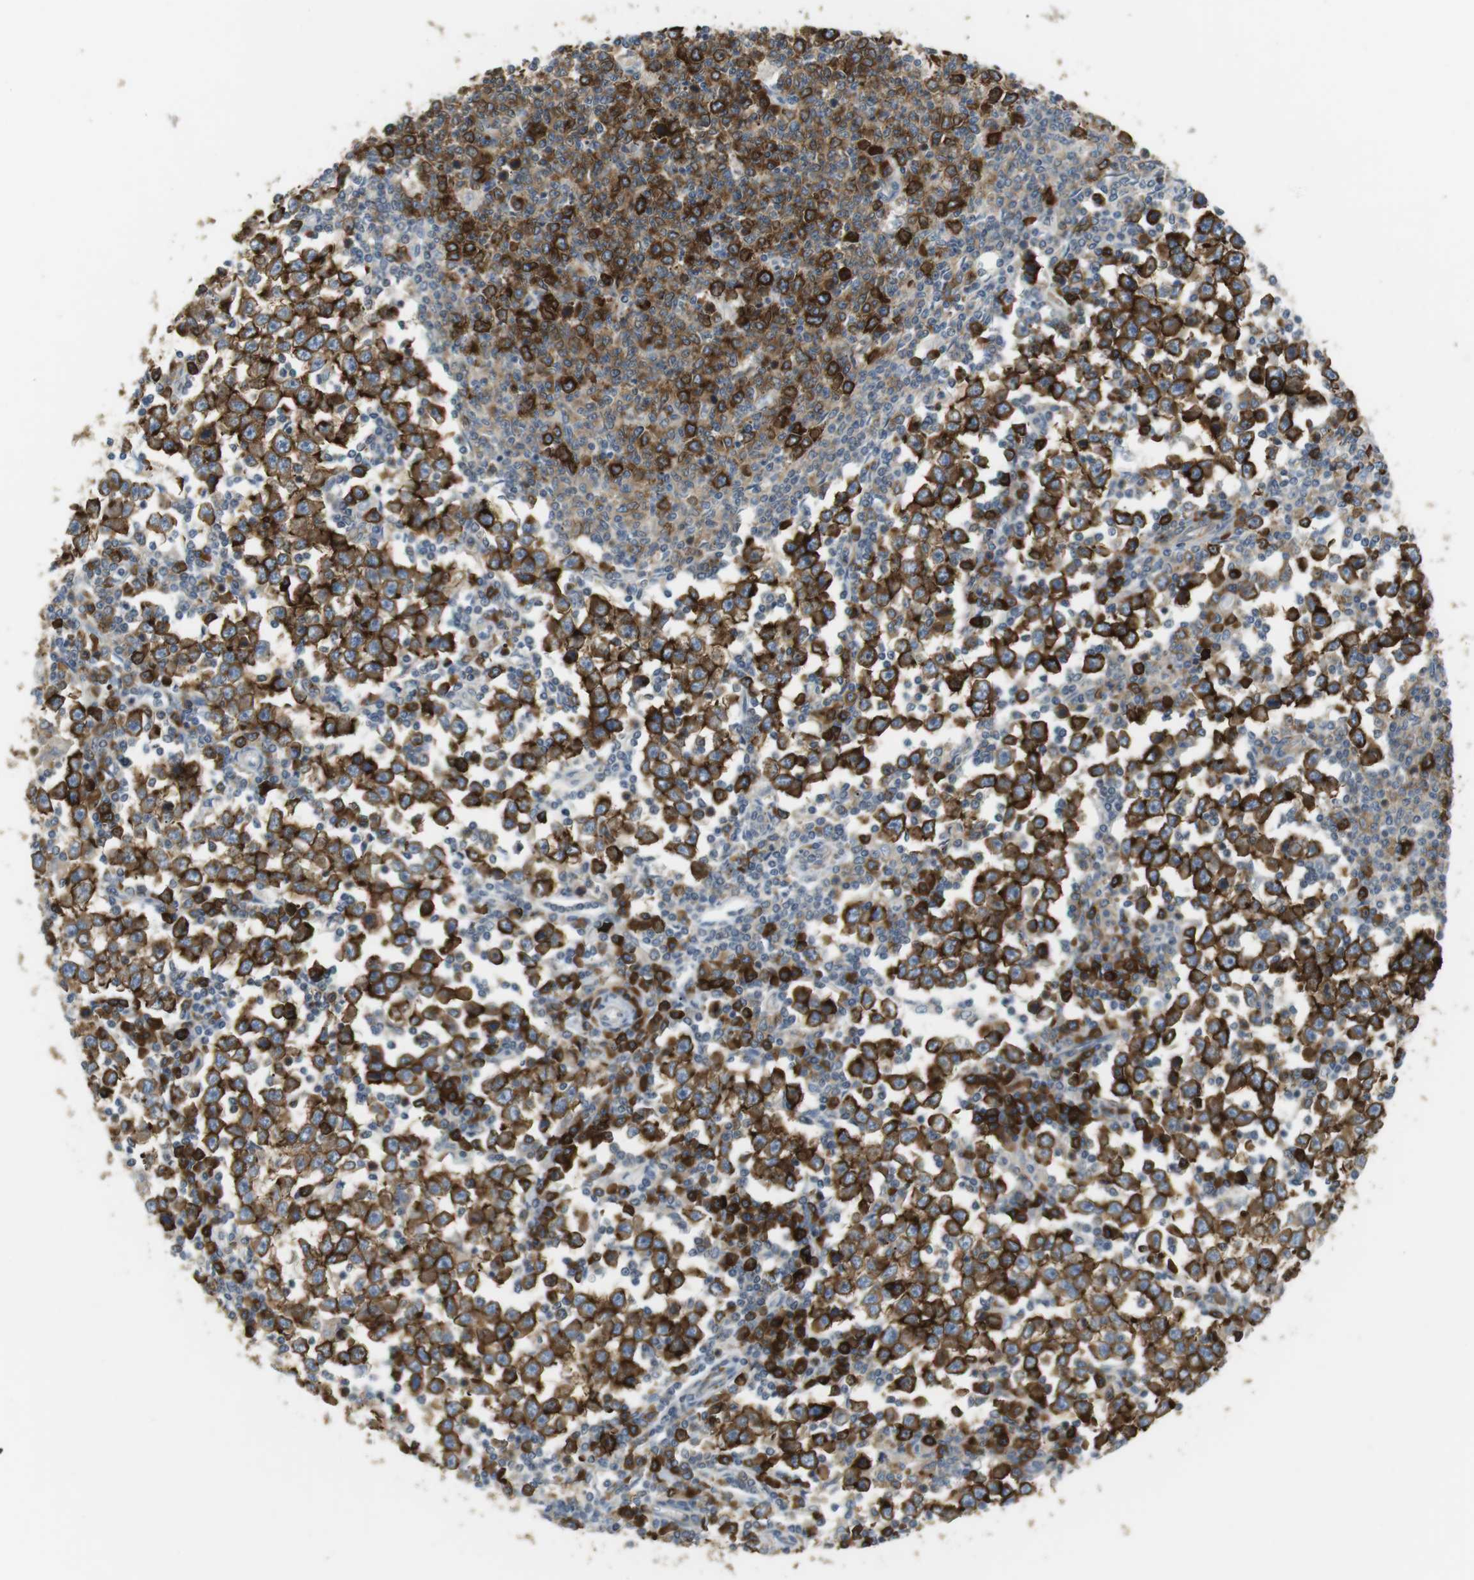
{"staining": {"intensity": "strong", "quantity": ">75%", "location": "cytoplasmic/membranous"}, "tissue": "testis cancer", "cell_type": "Tumor cells", "image_type": "cancer", "snomed": [{"axis": "morphology", "description": "Seminoma, NOS"}, {"axis": "topography", "description": "Testis"}], "caption": "IHC (DAB) staining of human testis seminoma demonstrates strong cytoplasmic/membranous protein staining in approximately >75% of tumor cells.", "gene": "TMEM200A", "patient": {"sex": "male", "age": 65}}